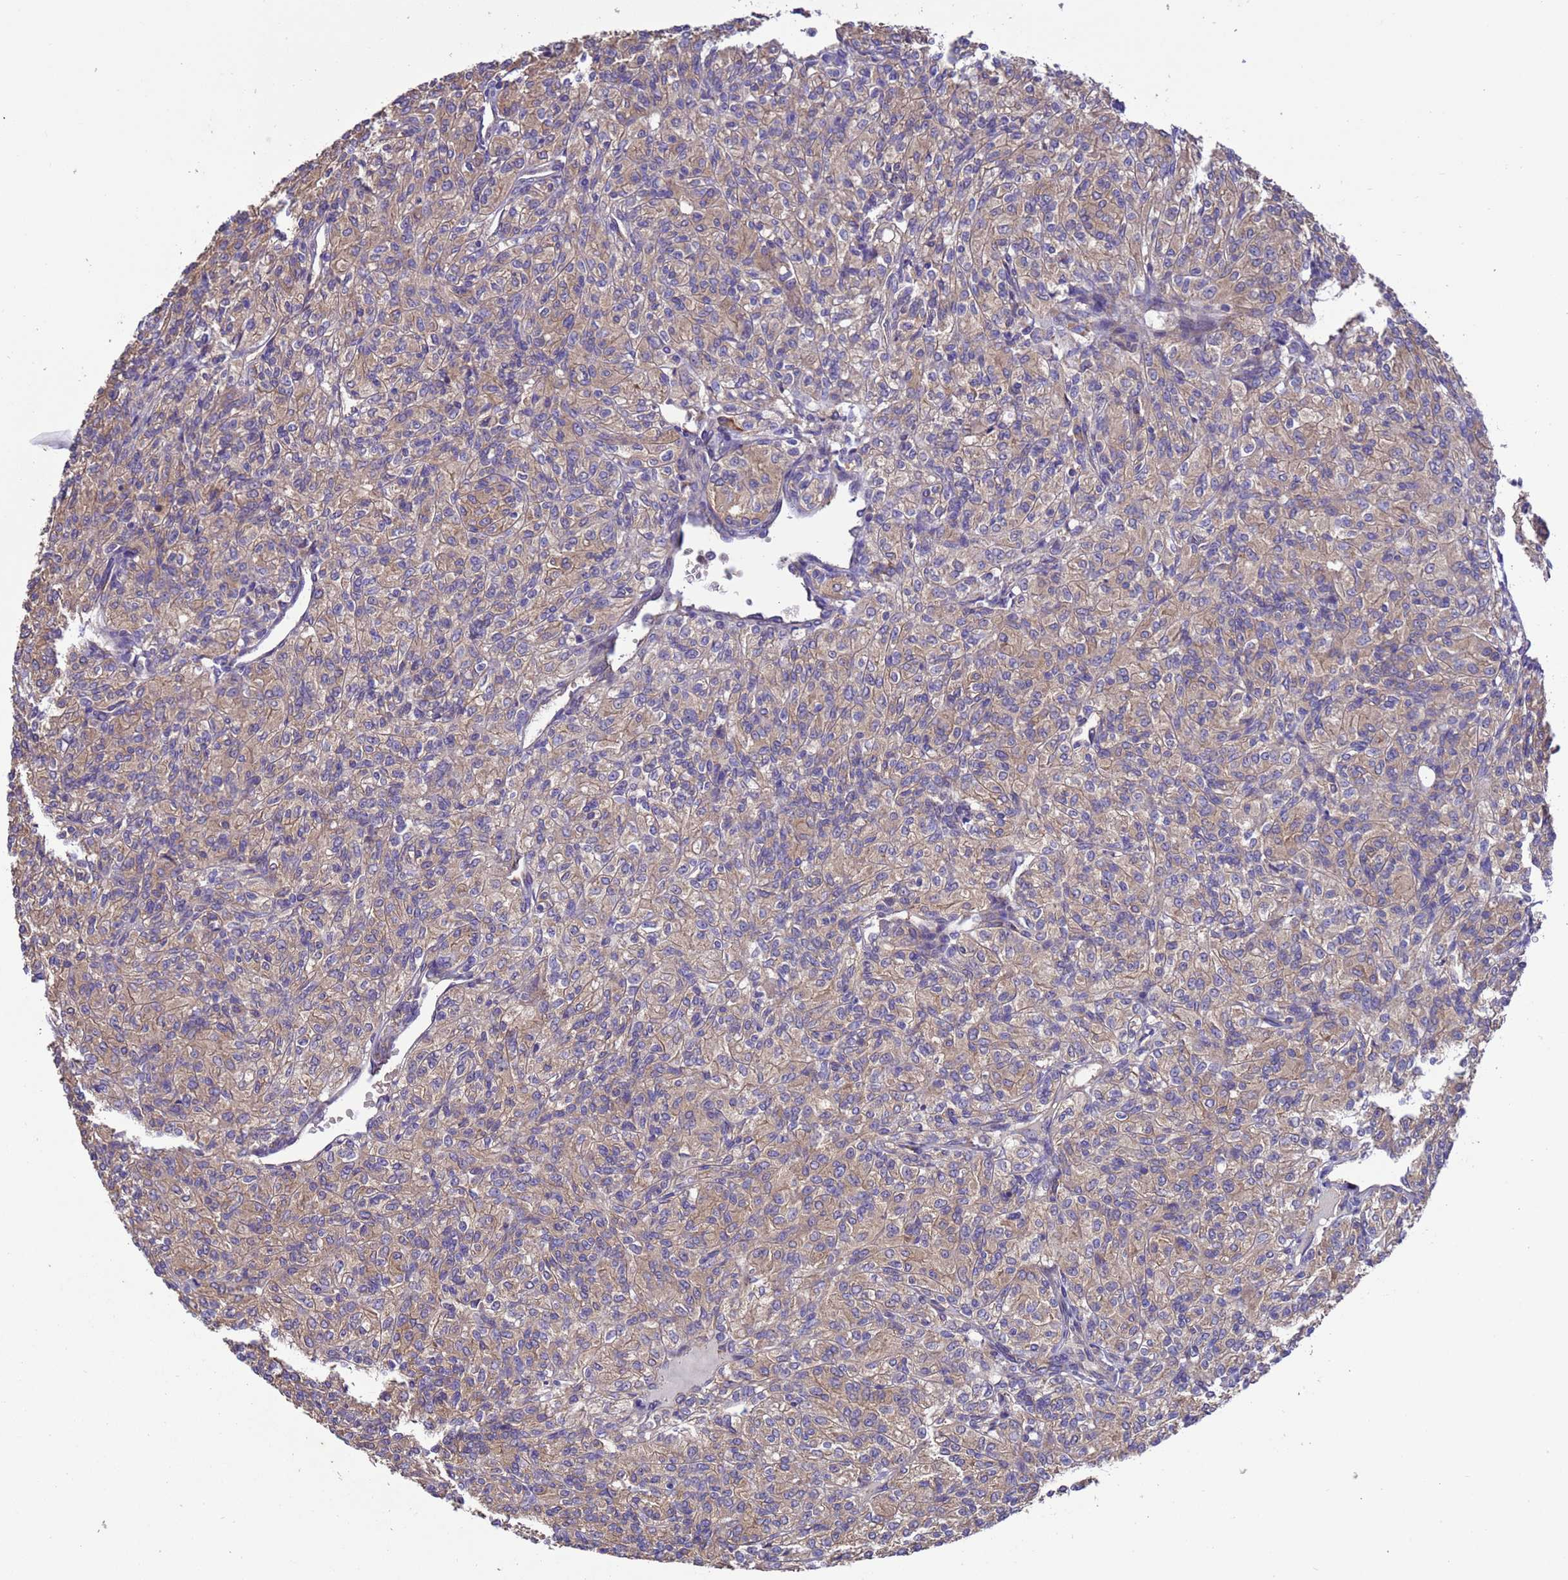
{"staining": {"intensity": "weak", "quantity": ">75%", "location": "cytoplasmic/membranous"}, "tissue": "renal cancer", "cell_type": "Tumor cells", "image_type": "cancer", "snomed": [{"axis": "morphology", "description": "Adenocarcinoma, NOS"}, {"axis": "topography", "description": "Kidney"}], "caption": "DAB (3,3'-diaminobenzidine) immunohistochemical staining of human renal adenocarcinoma reveals weak cytoplasmic/membranous protein positivity in about >75% of tumor cells.", "gene": "ARHGAP12", "patient": {"sex": "male", "age": 77}}